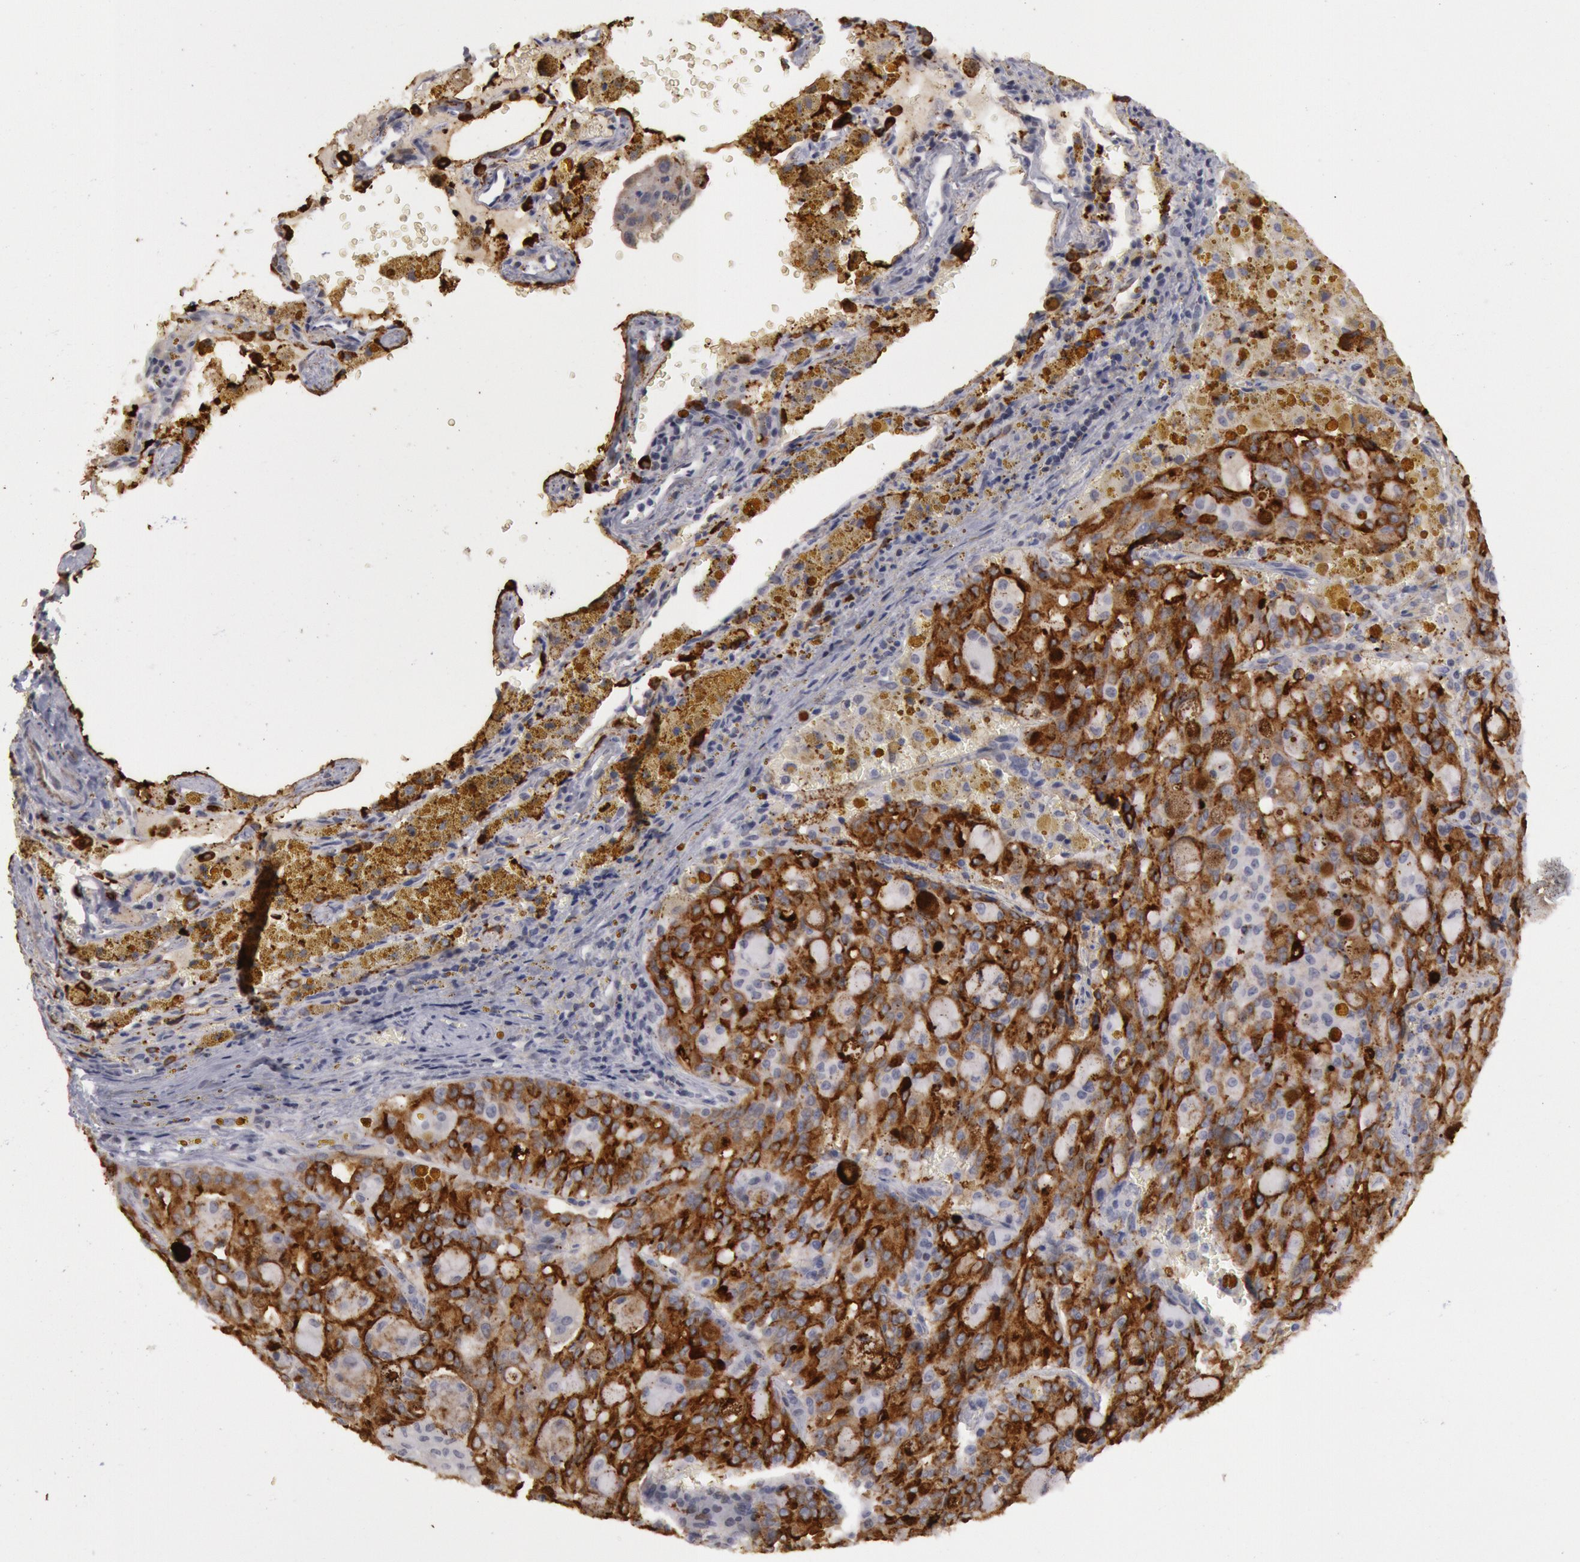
{"staining": {"intensity": "strong", "quantity": ">75%", "location": "cytoplasmic/membranous"}, "tissue": "lung cancer", "cell_type": "Tumor cells", "image_type": "cancer", "snomed": [{"axis": "morphology", "description": "Adenocarcinoma, NOS"}, {"axis": "topography", "description": "Lung"}], "caption": "The immunohistochemical stain shows strong cytoplasmic/membranous positivity in tumor cells of lung adenocarcinoma tissue.", "gene": "JOSD1", "patient": {"sex": "female", "age": 44}}